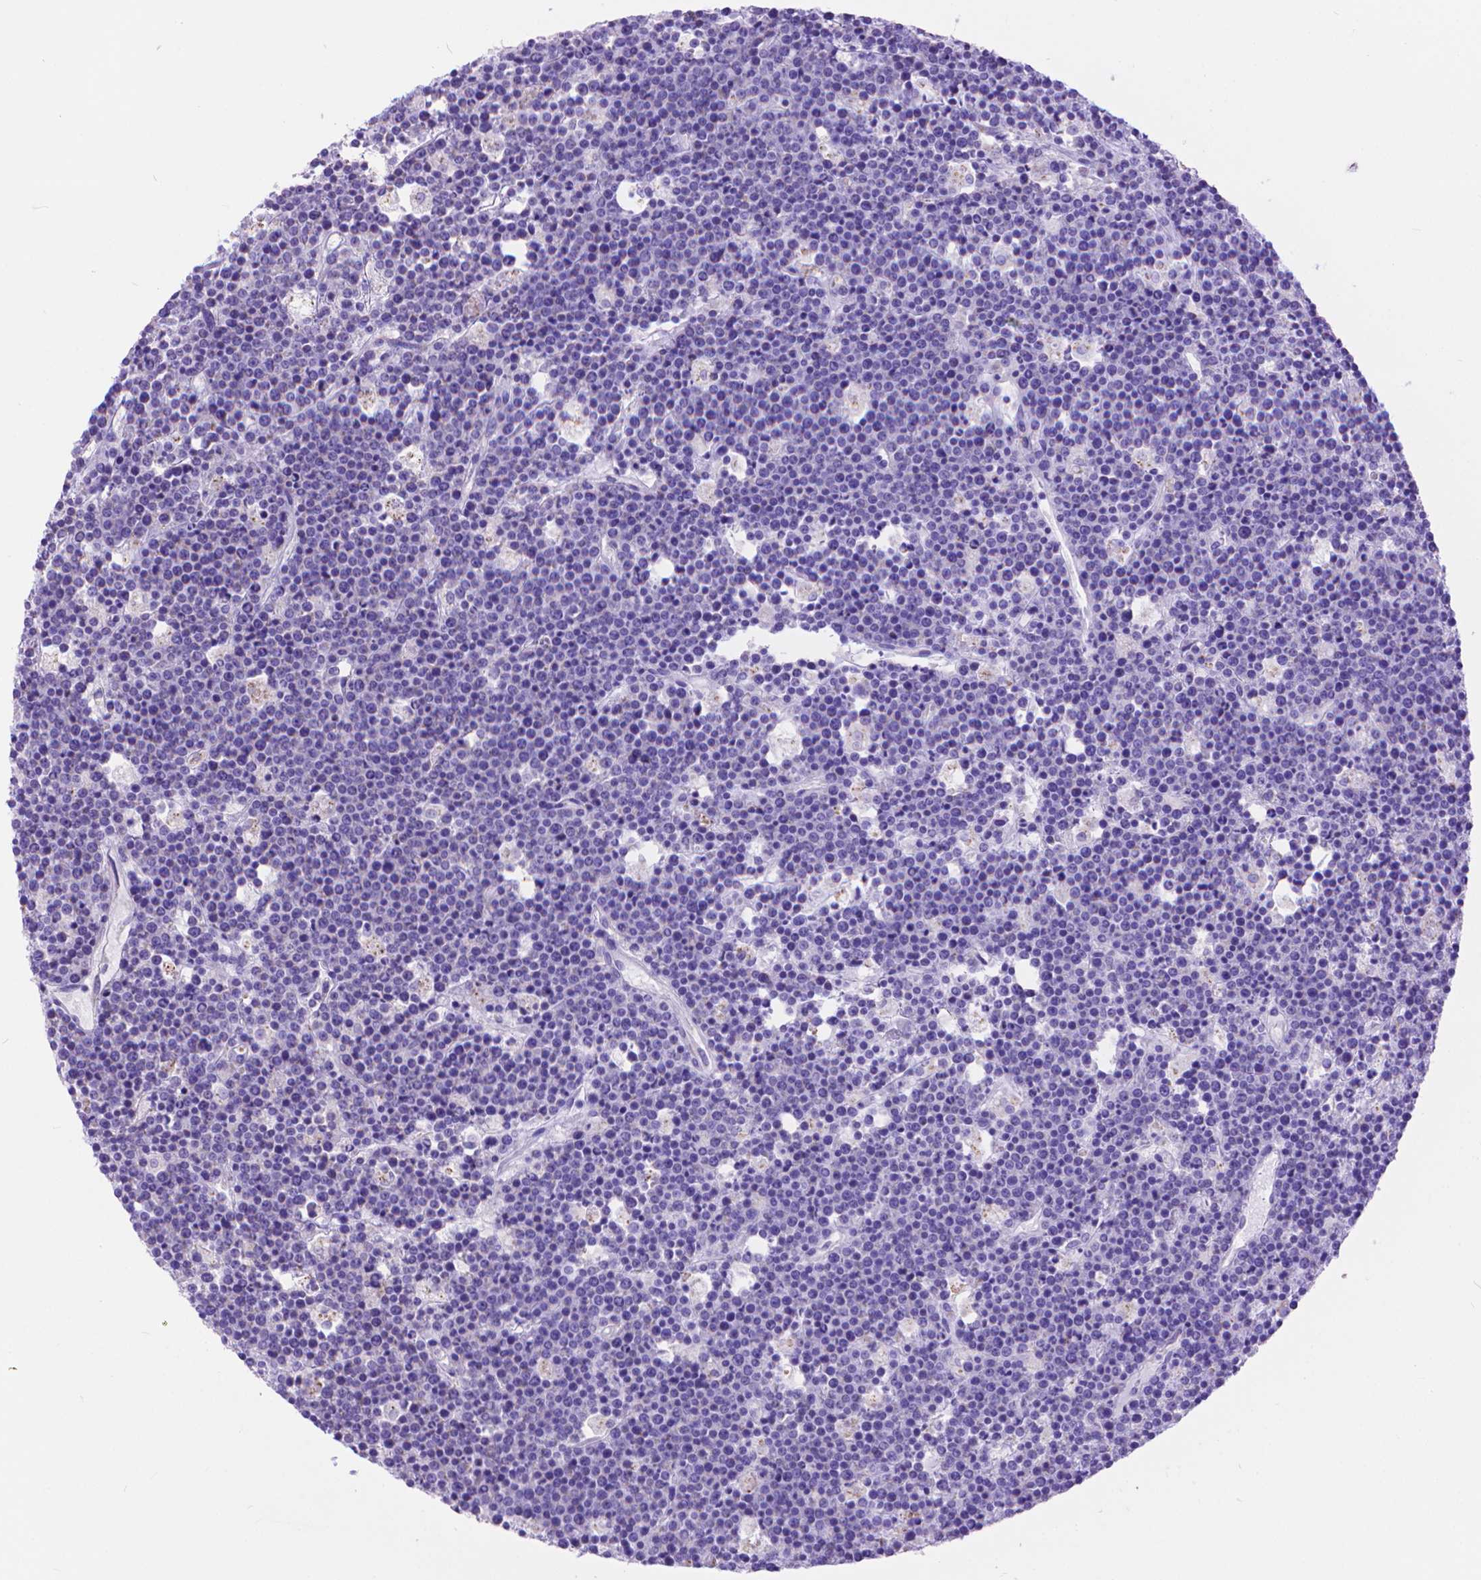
{"staining": {"intensity": "negative", "quantity": "none", "location": "none"}, "tissue": "lymphoma", "cell_type": "Tumor cells", "image_type": "cancer", "snomed": [{"axis": "morphology", "description": "Malignant lymphoma, non-Hodgkin's type, High grade"}, {"axis": "topography", "description": "Ovary"}], "caption": "There is no significant staining in tumor cells of malignant lymphoma, non-Hodgkin's type (high-grade). The staining is performed using DAB brown chromogen with nuclei counter-stained in using hematoxylin.", "gene": "DHRS2", "patient": {"sex": "female", "age": 56}}